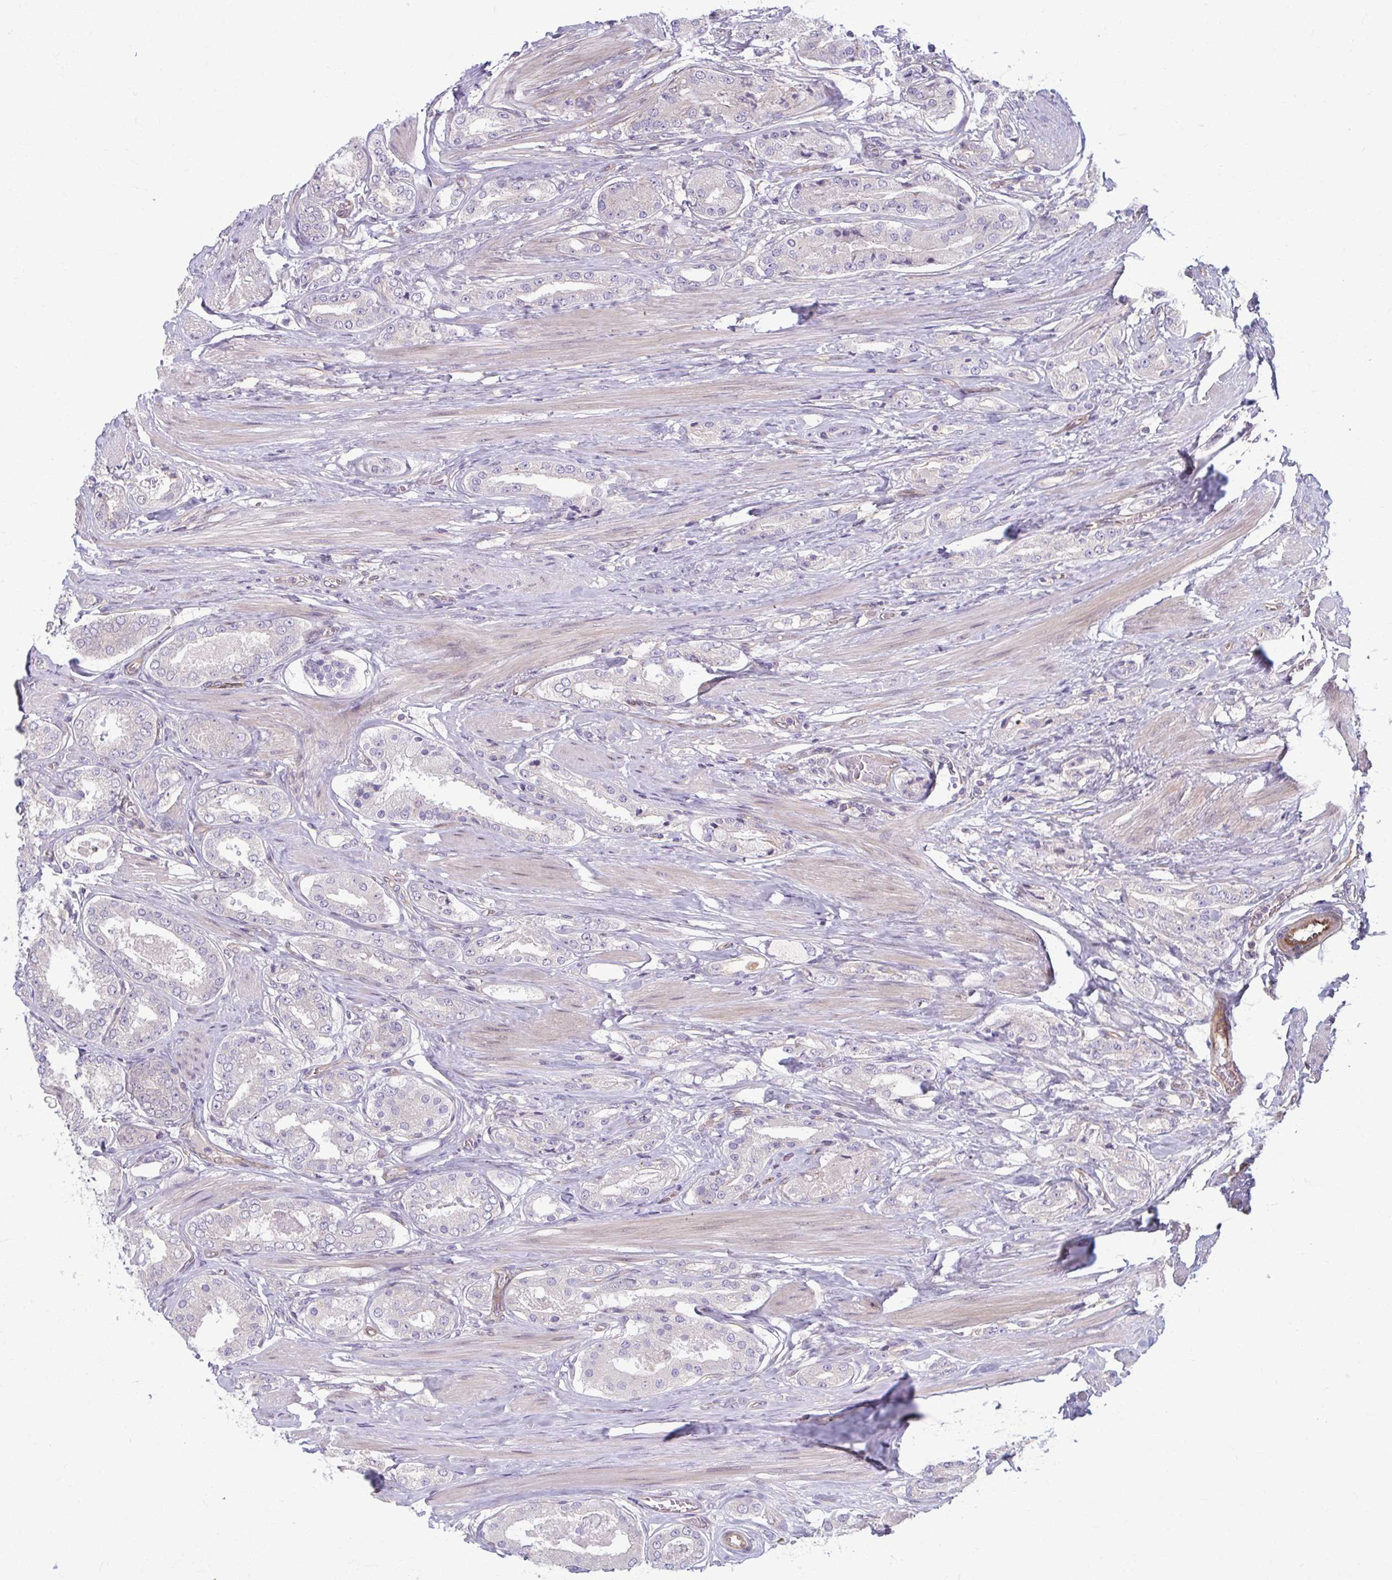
{"staining": {"intensity": "negative", "quantity": "none", "location": "none"}, "tissue": "prostate cancer", "cell_type": "Tumor cells", "image_type": "cancer", "snomed": [{"axis": "morphology", "description": "Adenocarcinoma, High grade"}, {"axis": "topography", "description": "Prostate"}], "caption": "Tumor cells are negative for protein expression in human adenocarcinoma (high-grade) (prostate). Brightfield microscopy of IHC stained with DAB (3,3'-diaminobenzidine) (brown) and hematoxylin (blue), captured at high magnification.", "gene": "EID2B", "patient": {"sex": "male", "age": 63}}